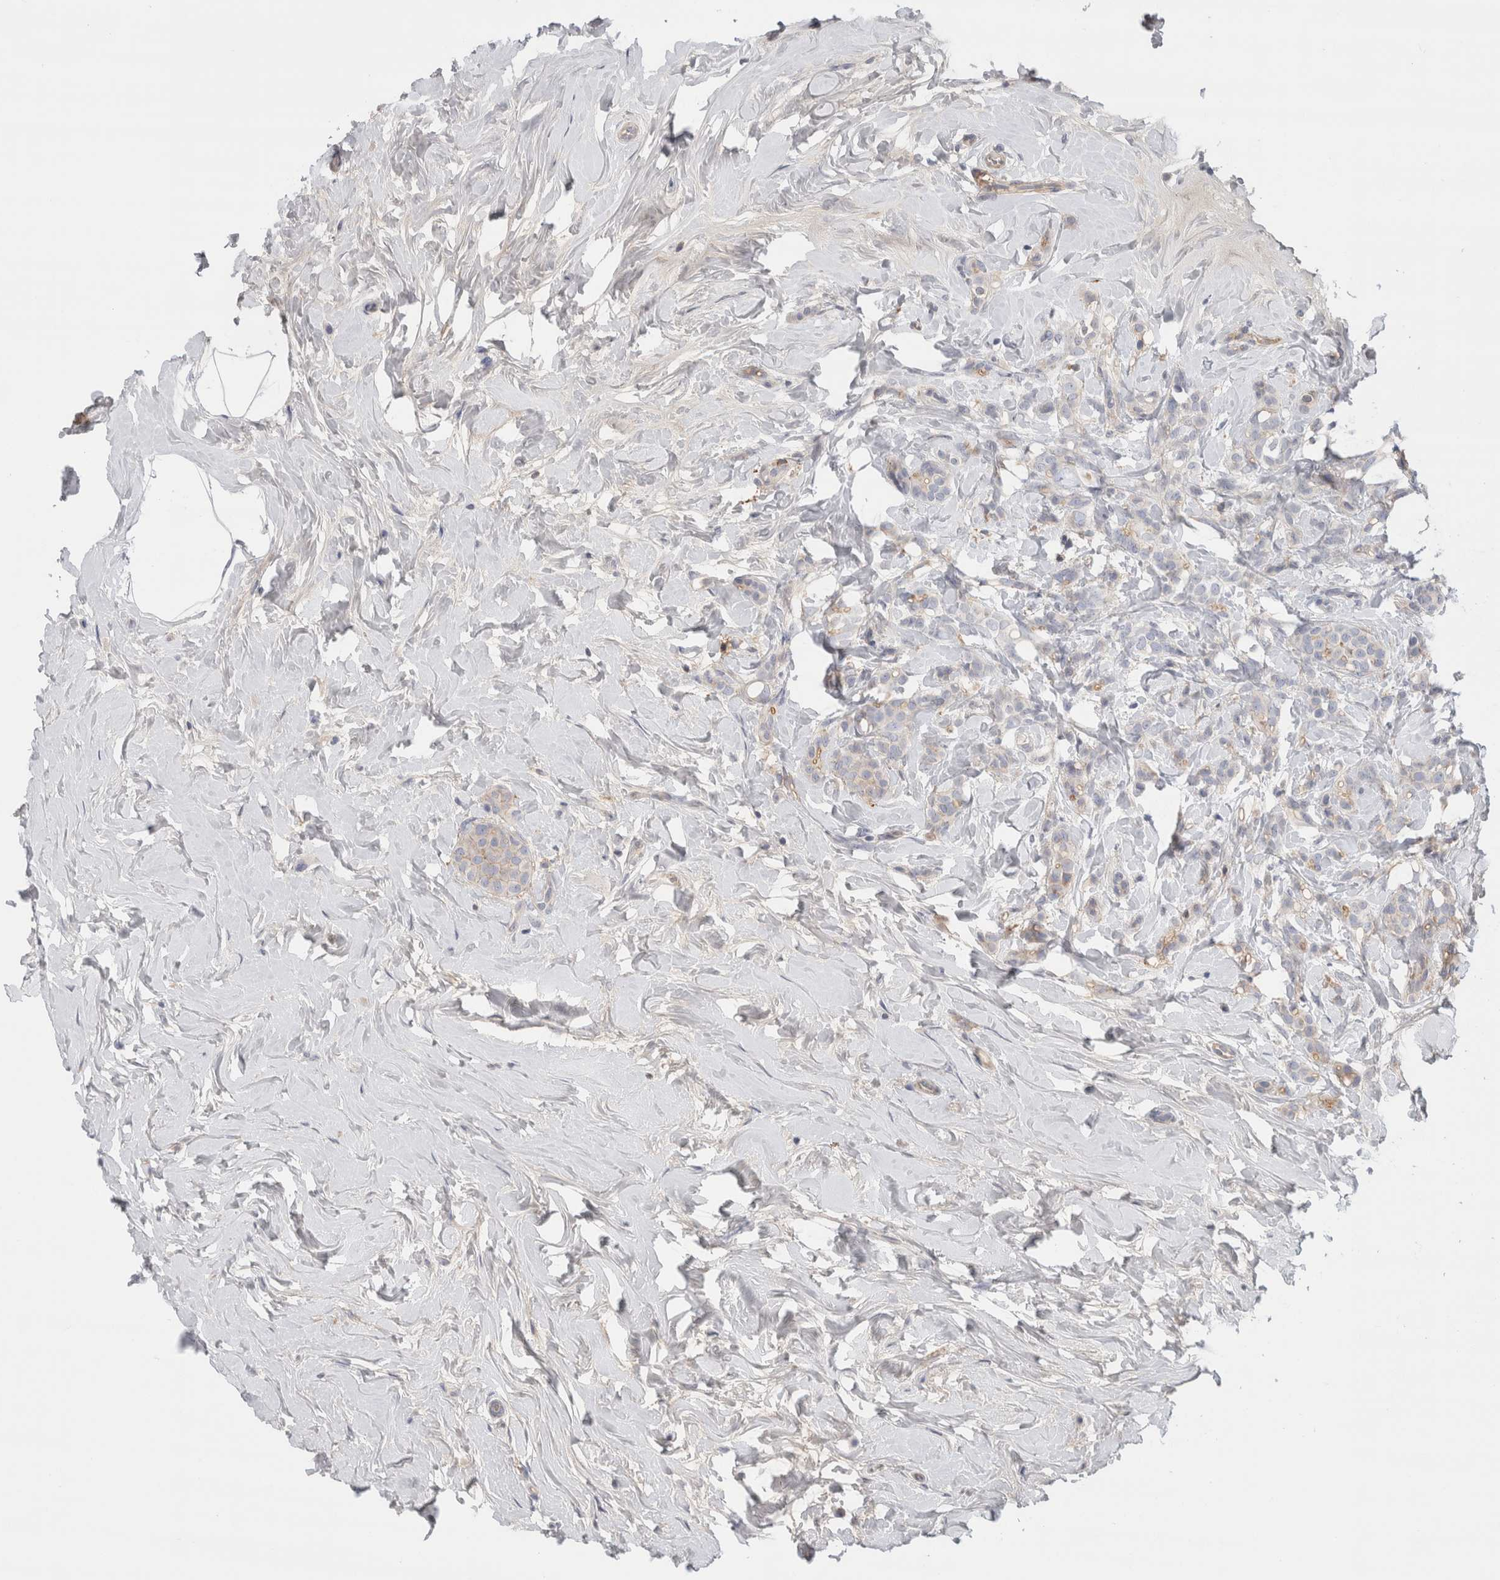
{"staining": {"intensity": "negative", "quantity": "none", "location": "none"}, "tissue": "breast cancer", "cell_type": "Tumor cells", "image_type": "cancer", "snomed": [{"axis": "morphology", "description": "Lobular carcinoma, in situ"}, {"axis": "morphology", "description": "Lobular carcinoma"}, {"axis": "topography", "description": "Breast"}], "caption": "Immunohistochemical staining of lobular carcinoma (breast) reveals no significant positivity in tumor cells.", "gene": "CFI", "patient": {"sex": "female", "age": 41}}